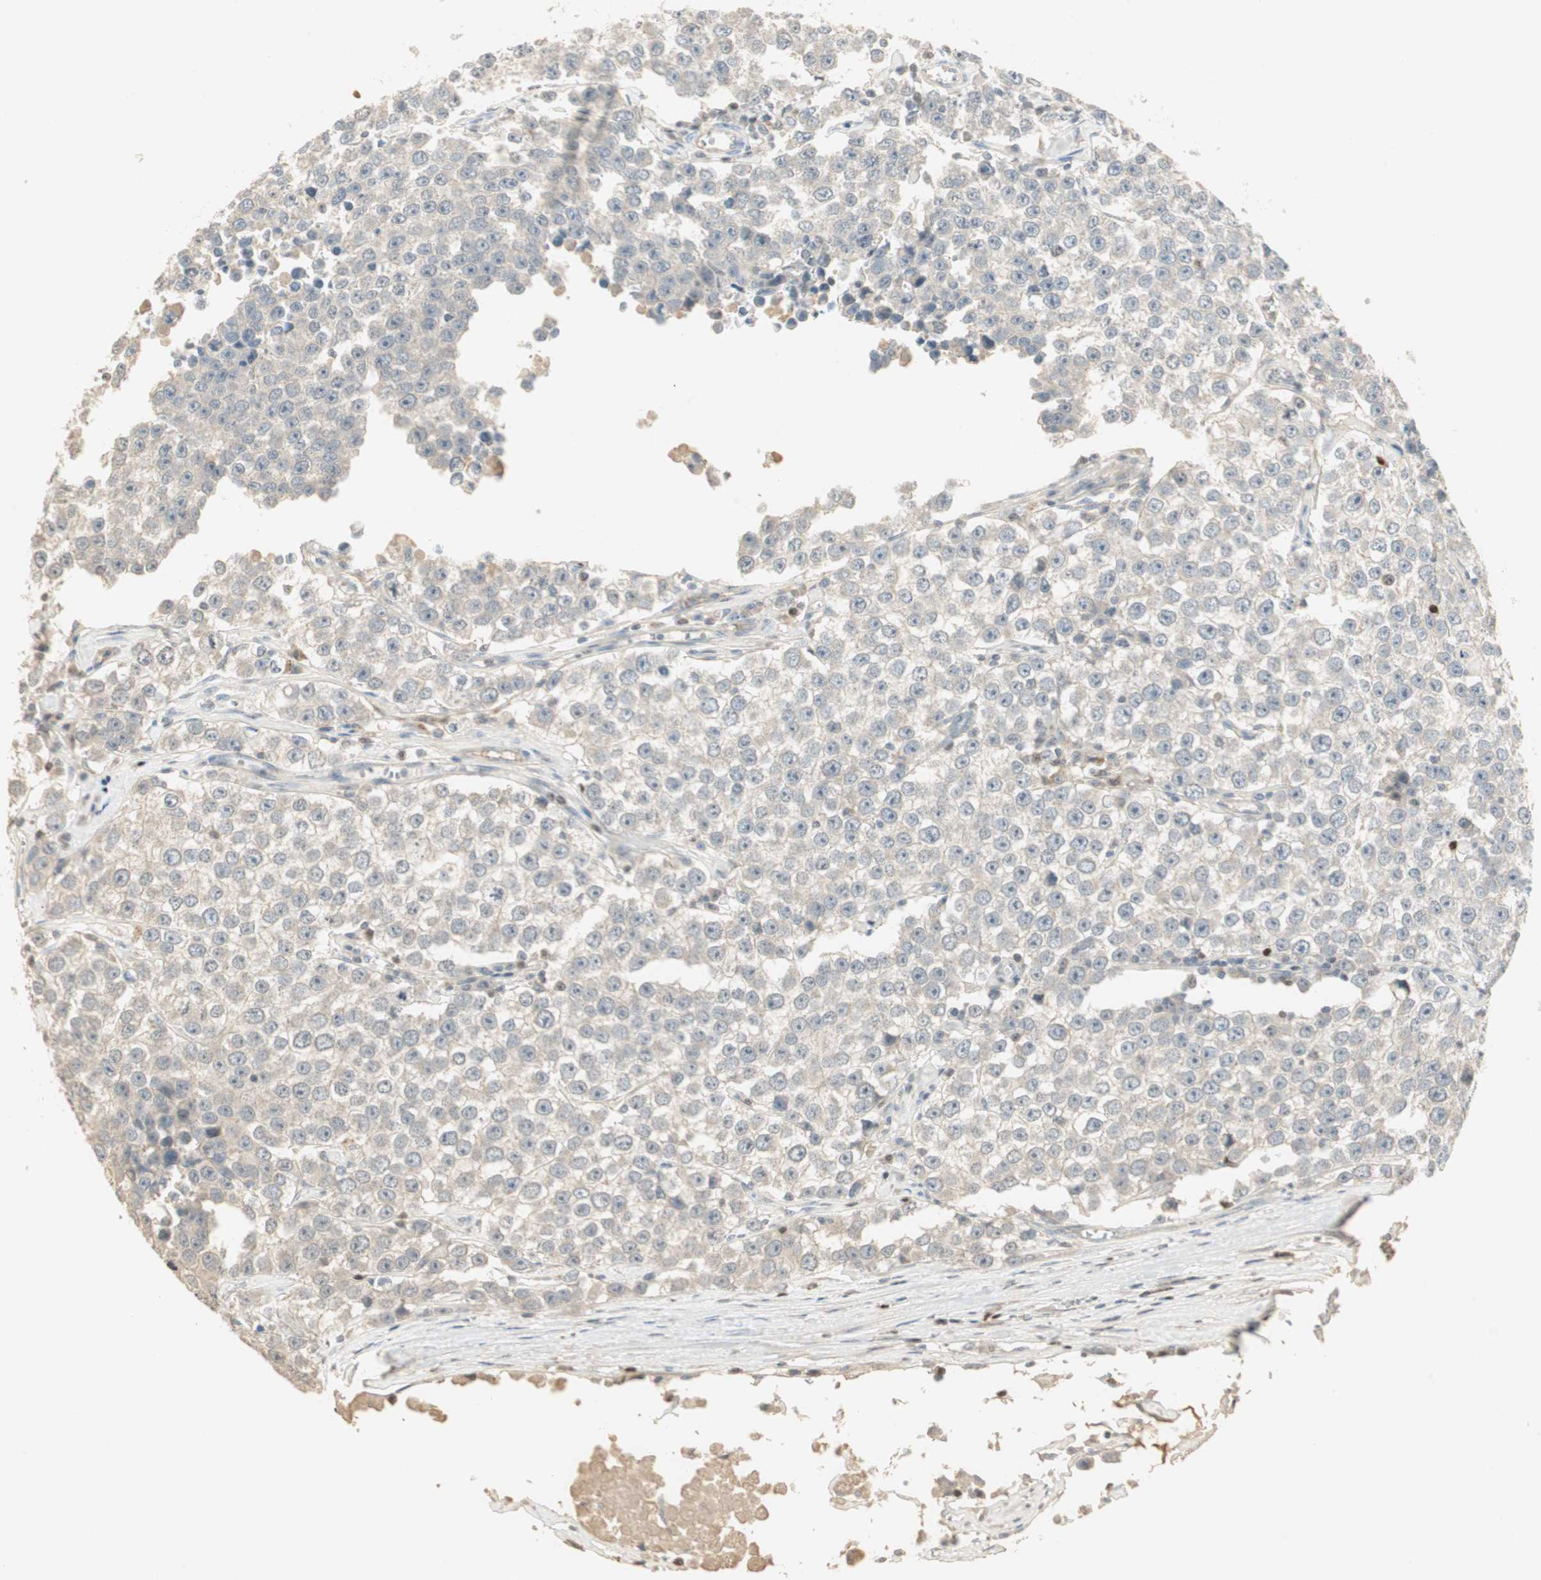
{"staining": {"intensity": "negative", "quantity": "none", "location": "none"}, "tissue": "testis cancer", "cell_type": "Tumor cells", "image_type": "cancer", "snomed": [{"axis": "morphology", "description": "Seminoma, NOS"}, {"axis": "morphology", "description": "Carcinoma, Embryonal, NOS"}, {"axis": "topography", "description": "Testis"}], "caption": "Immunohistochemistry micrograph of embryonal carcinoma (testis) stained for a protein (brown), which exhibits no staining in tumor cells. Nuclei are stained in blue.", "gene": "RUNX2", "patient": {"sex": "male", "age": 52}}